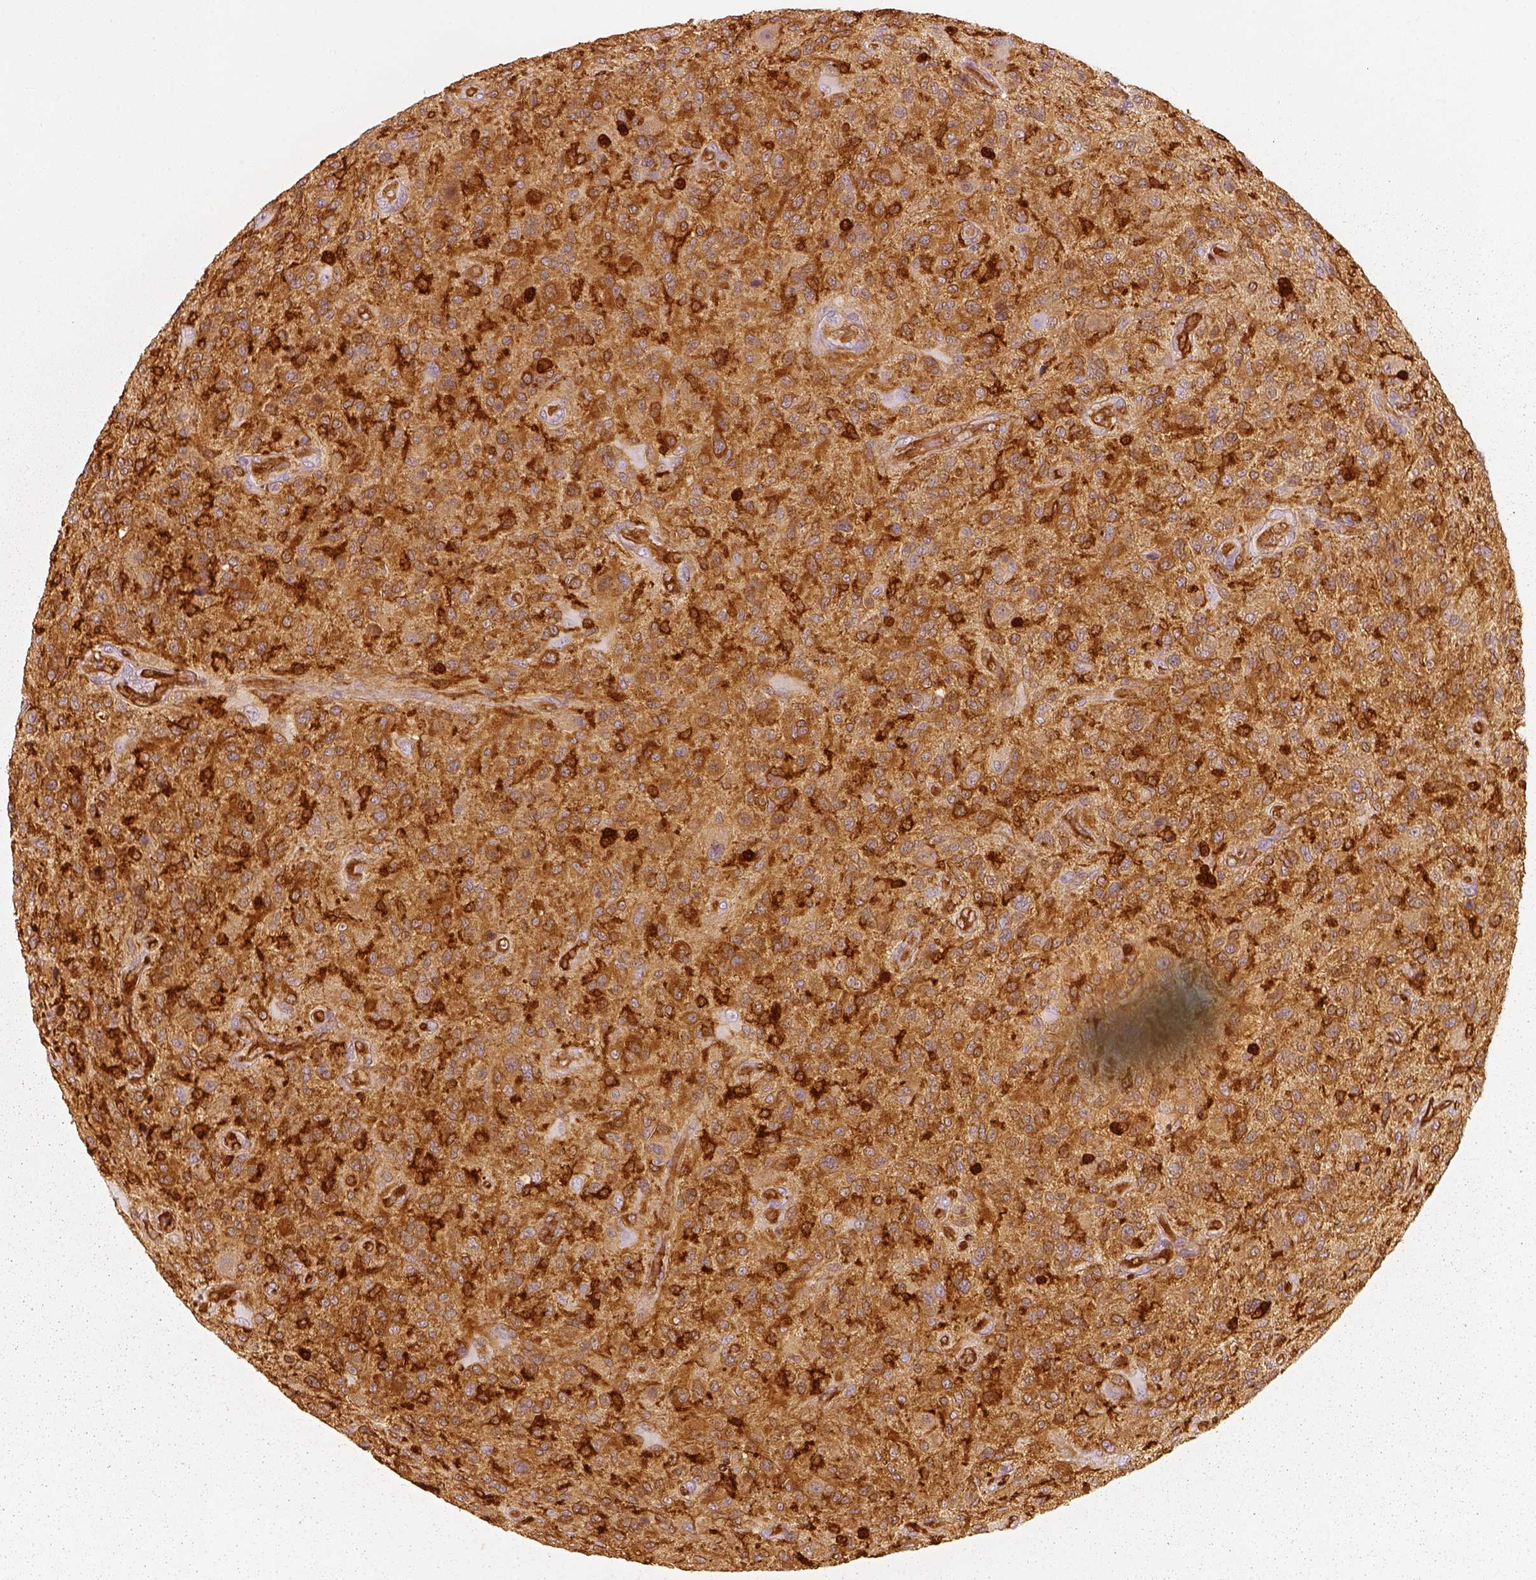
{"staining": {"intensity": "moderate", "quantity": ">75%", "location": "cytoplasmic/membranous"}, "tissue": "glioma", "cell_type": "Tumor cells", "image_type": "cancer", "snomed": [{"axis": "morphology", "description": "Glioma, malignant, High grade"}, {"axis": "topography", "description": "Brain"}], "caption": "Malignant high-grade glioma tissue displays moderate cytoplasmic/membranous staining in about >75% of tumor cells (Stains: DAB in brown, nuclei in blue, Microscopy: brightfield microscopy at high magnification).", "gene": "FSCN1", "patient": {"sex": "male", "age": 47}}